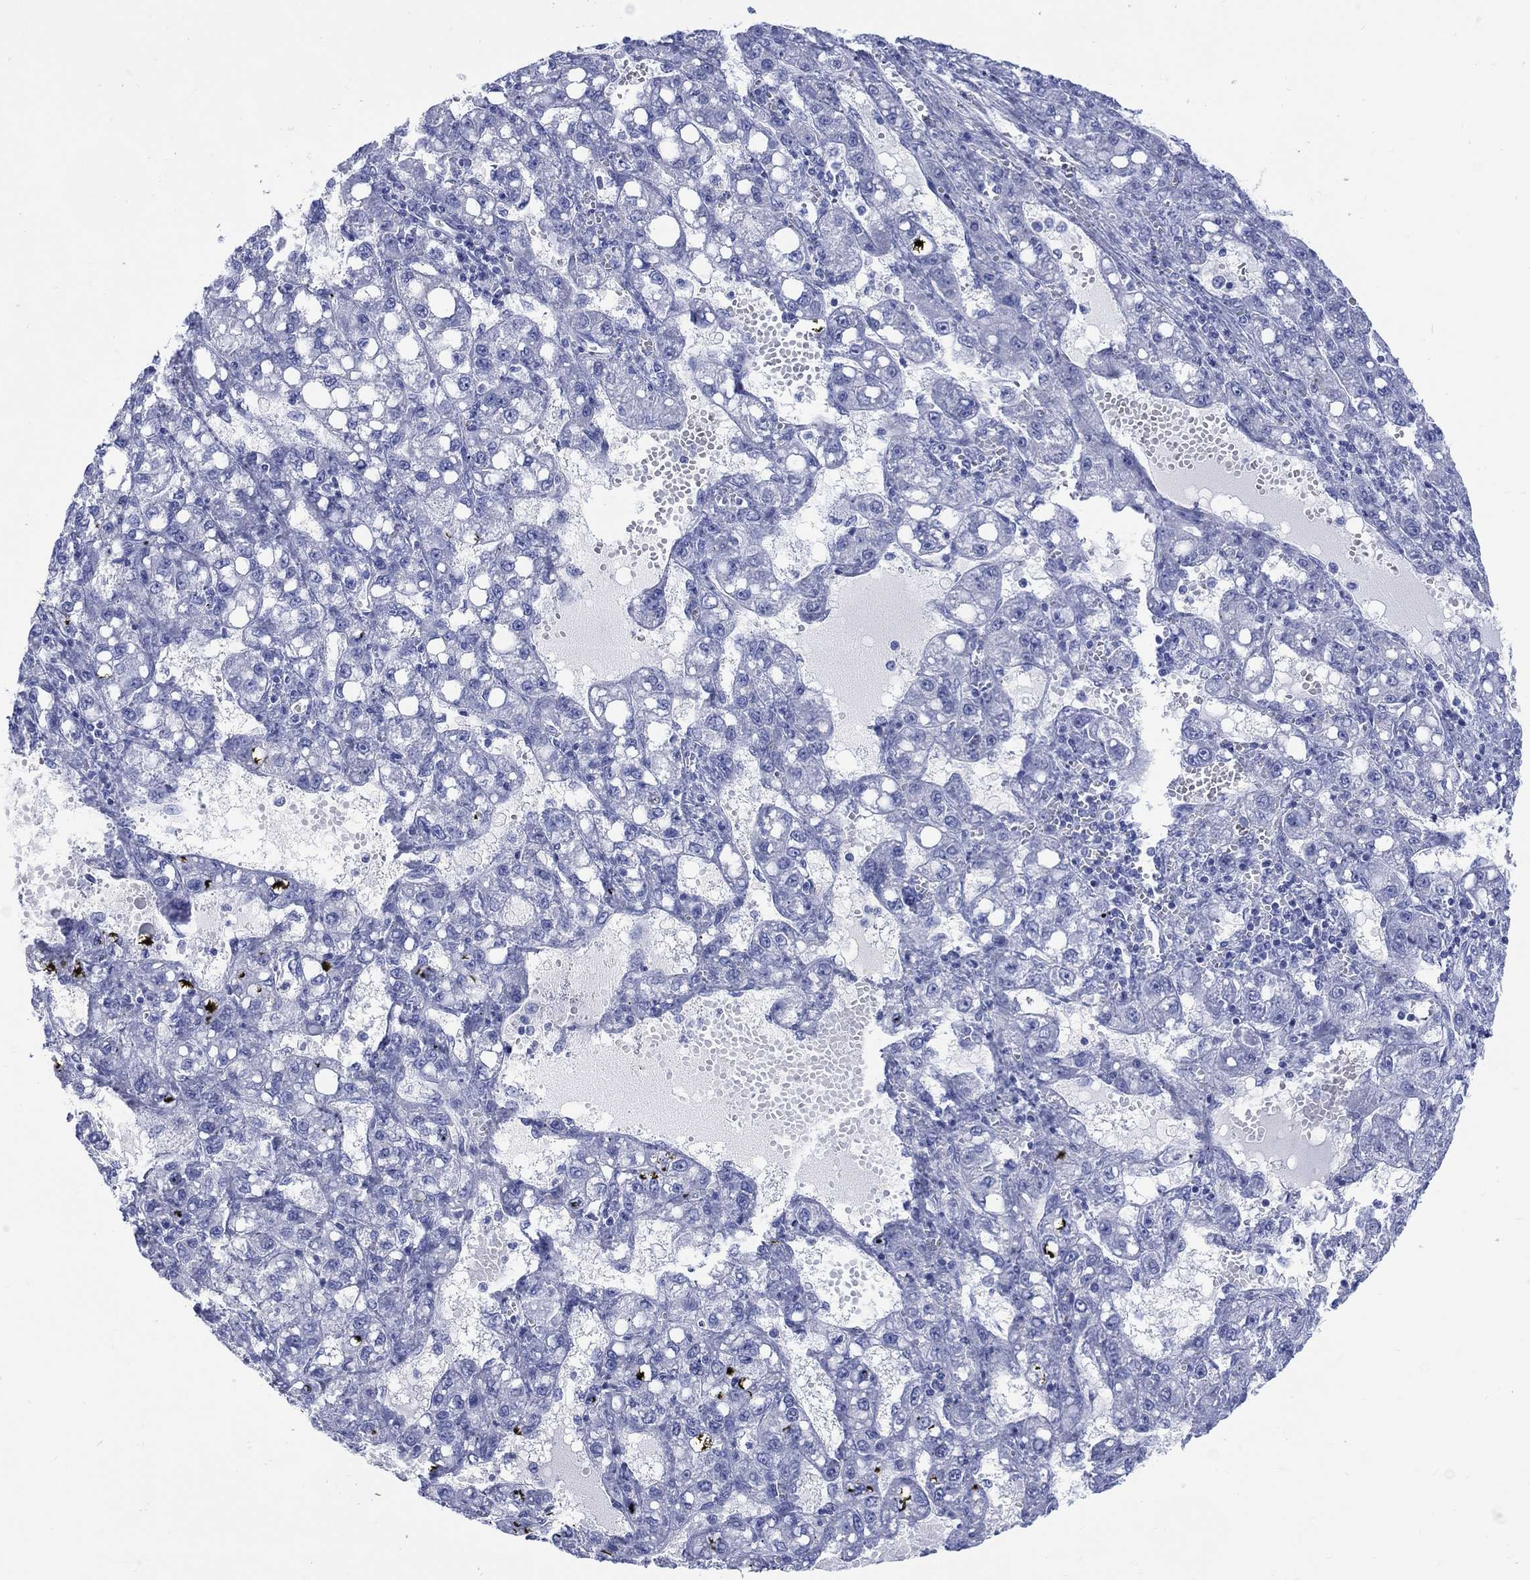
{"staining": {"intensity": "negative", "quantity": "none", "location": "none"}, "tissue": "liver cancer", "cell_type": "Tumor cells", "image_type": "cancer", "snomed": [{"axis": "morphology", "description": "Carcinoma, Hepatocellular, NOS"}, {"axis": "topography", "description": "Liver"}], "caption": "Immunohistochemistry (IHC) of liver cancer demonstrates no expression in tumor cells.", "gene": "LRRD1", "patient": {"sex": "female", "age": 65}}